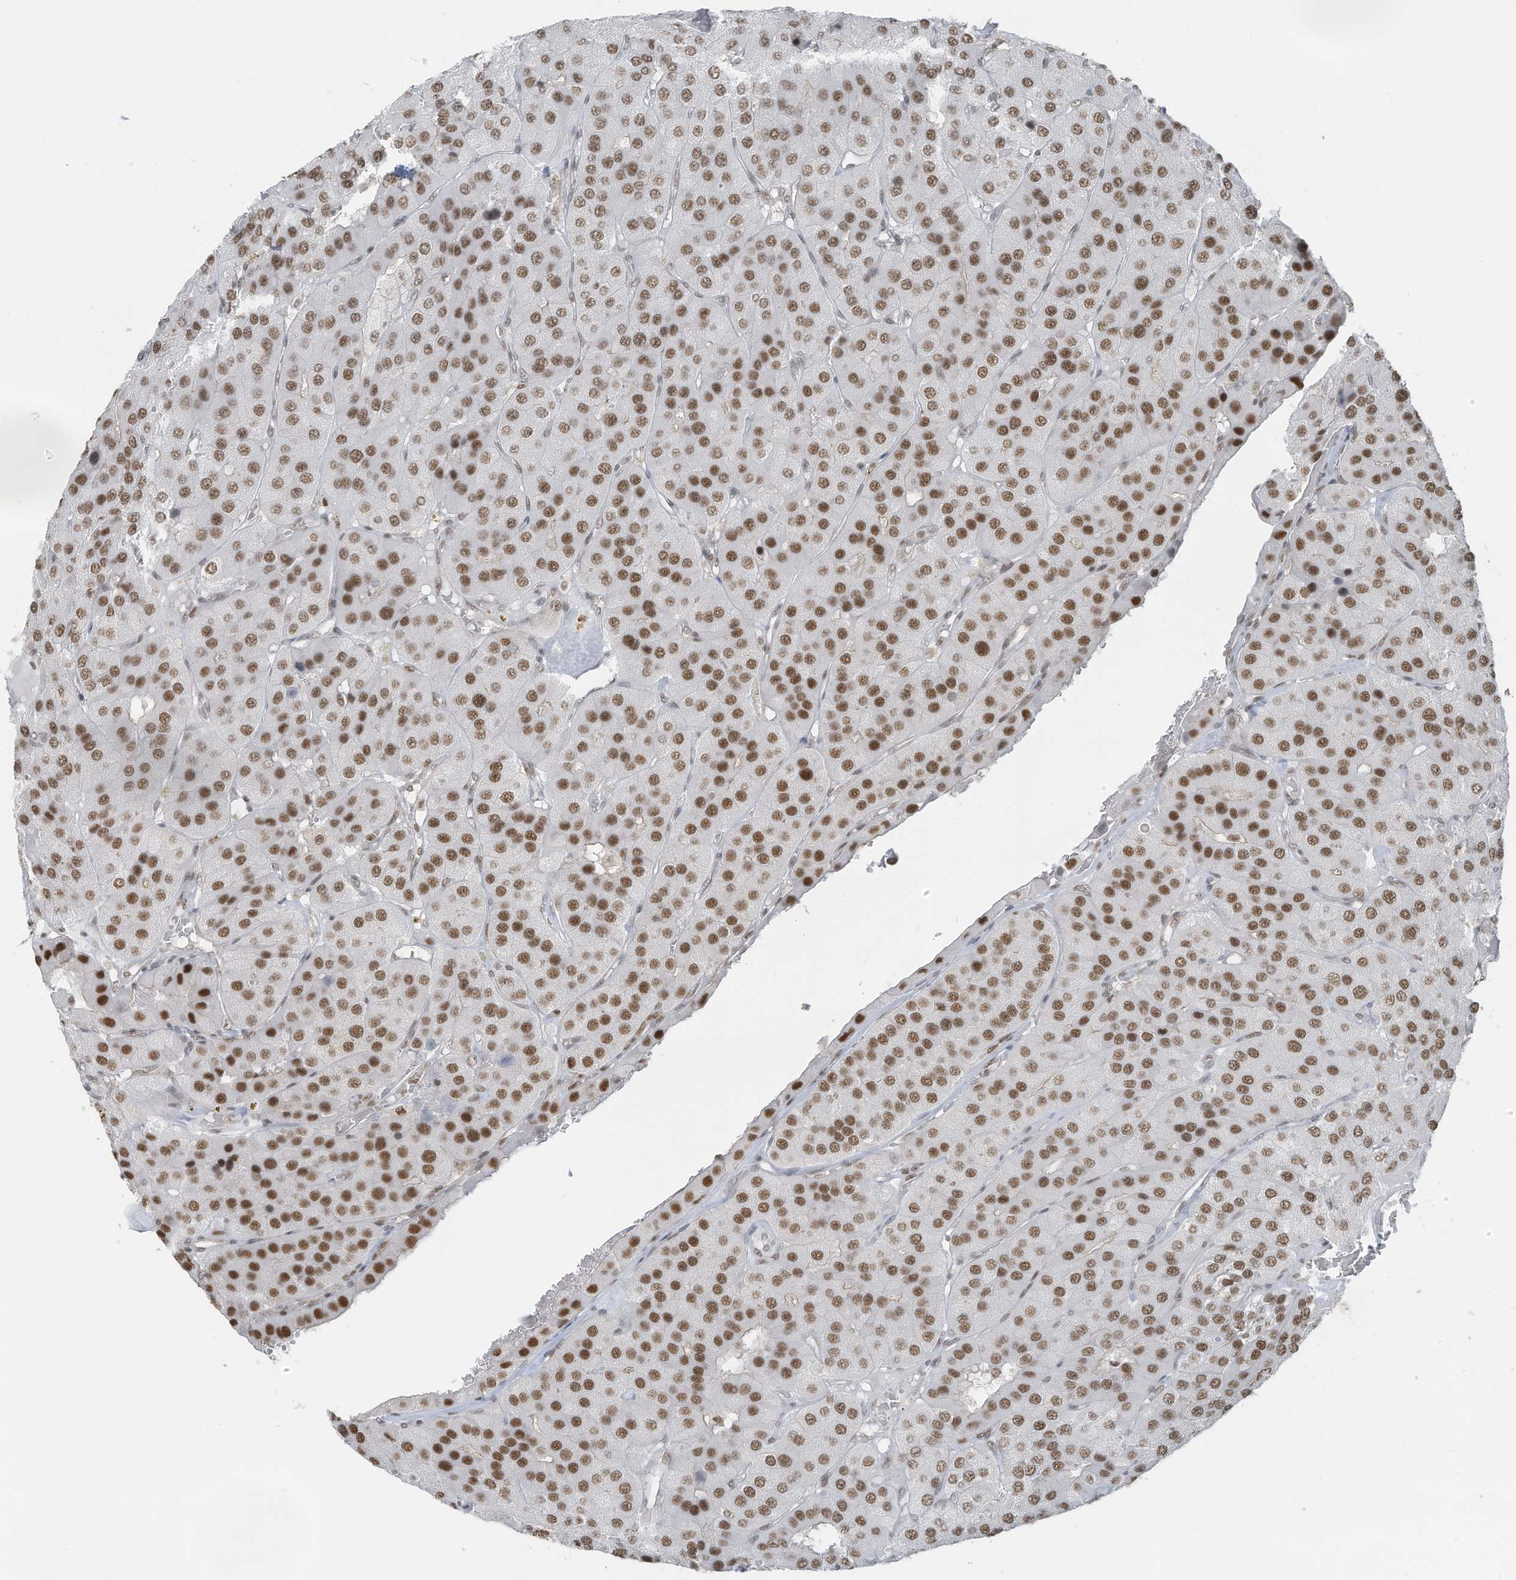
{"staining": {"intensity": "strong", "quantity": ">75%", "location": "nuclear"}, "tissue": "parathyroid gland", "cell_type": "Glandular cells", "image_type": "normal", "snomed": [{"axis": "morphology", "description": "Normal tissue, NOS"}, {"axis": "morphology", "description": "Adenoma, NOS"}, {"axis": "topography", "description": "Parathyroid gland"}], "caption": "Protein analysis of normal parathyroid gland displays strong nuclear expression in about >75% of glandular cells.", "gene": "DBR1", "patient": {"sex": "female", "age": 86}}